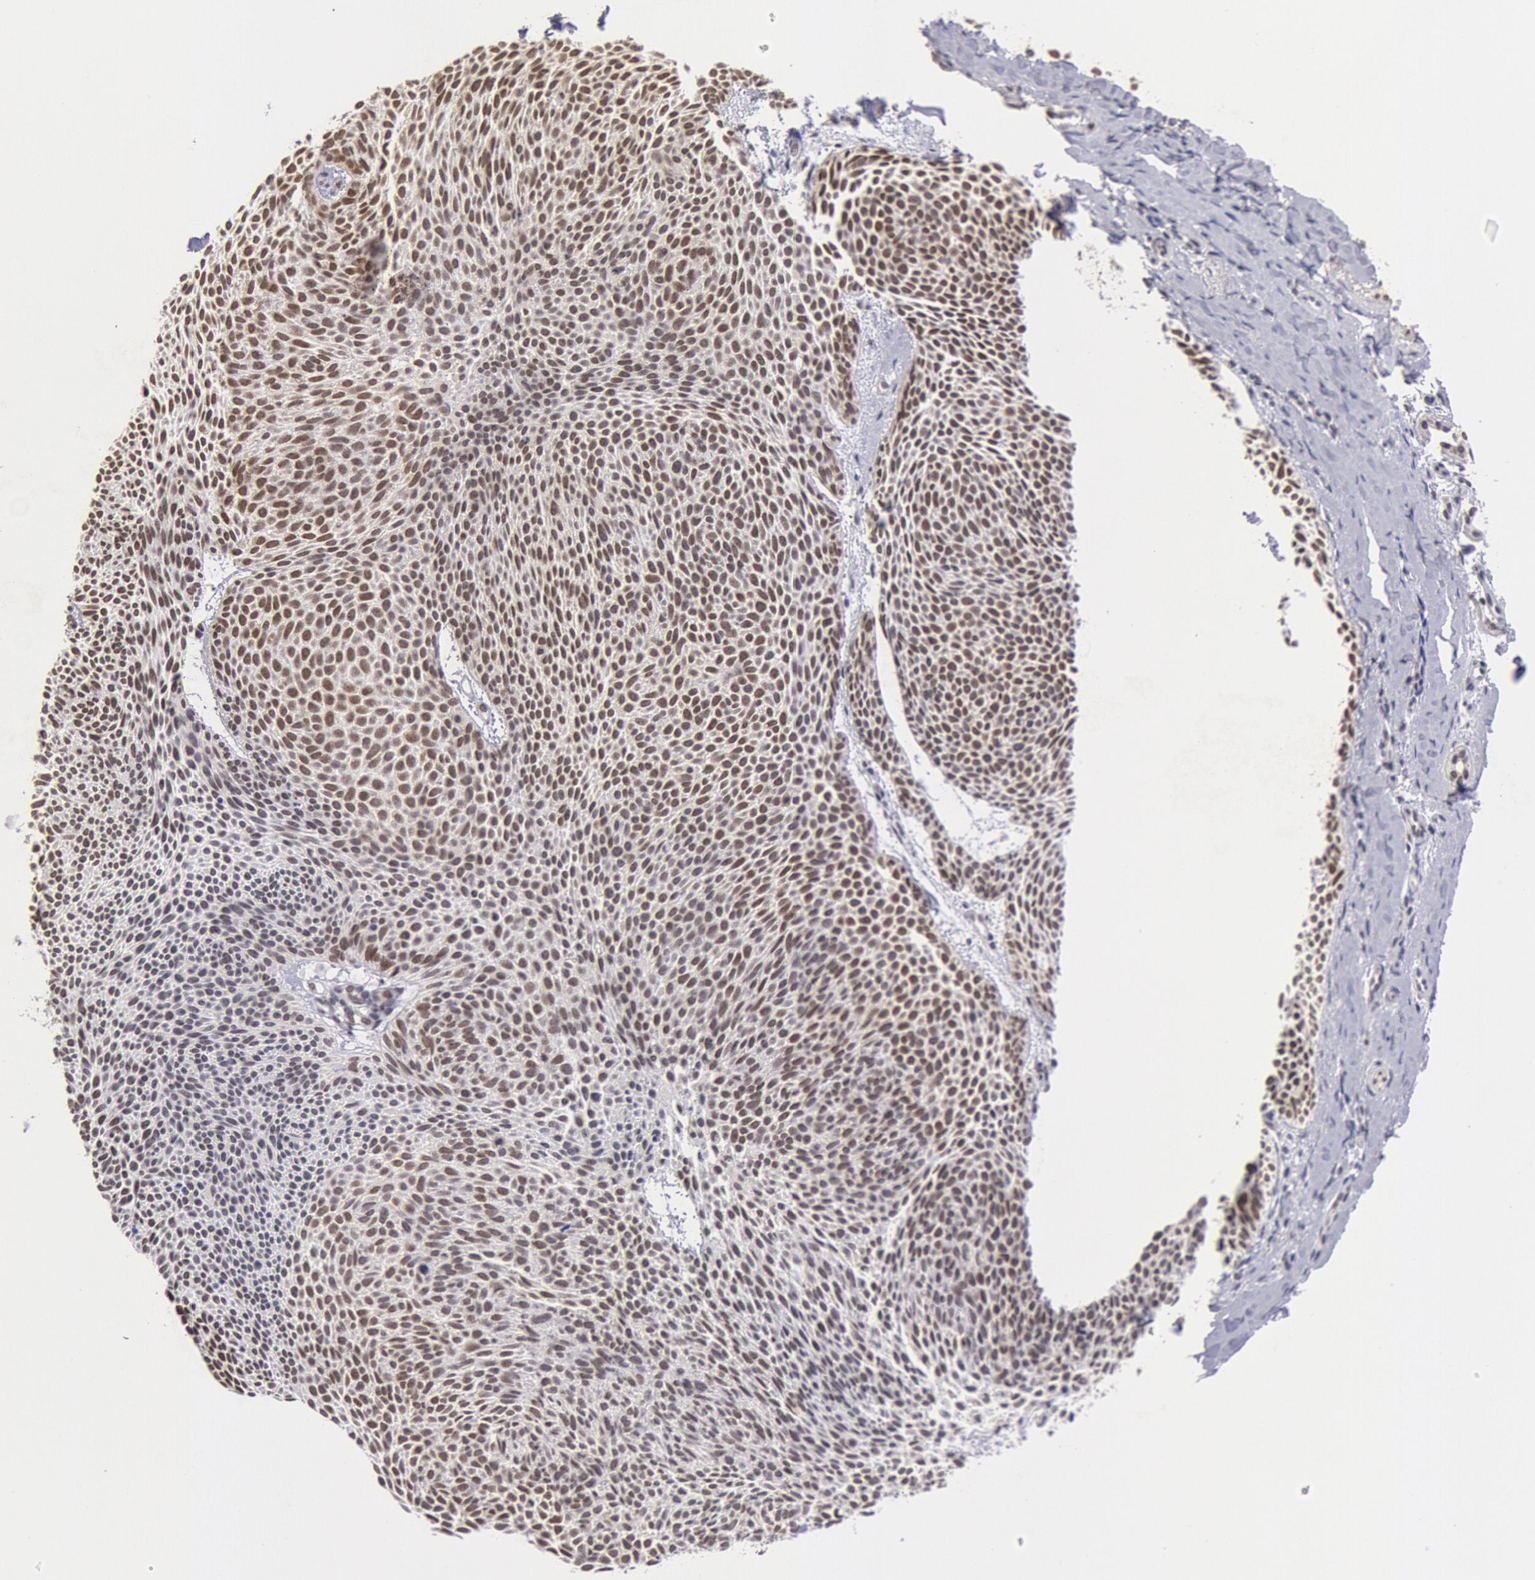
{"staining": {"intensity": "moderate", "quantity": ">75%", "location": "nuclear"}, "tissue": "skin cancer", "cell_type": "Tumor cells", "image_type": "cancer", "snomed": [{"axis": "morphology", "description": "Basal cell carcinoma"}, {"axis": "topography", "description": "Skin"}], "caption": "This is an image of IHC staining of skin cancer, which shows moderate staining in the nuclear of tumor cells.", "gene": "CDKN2B", "patient": {"sex": "male", "age": 84}}